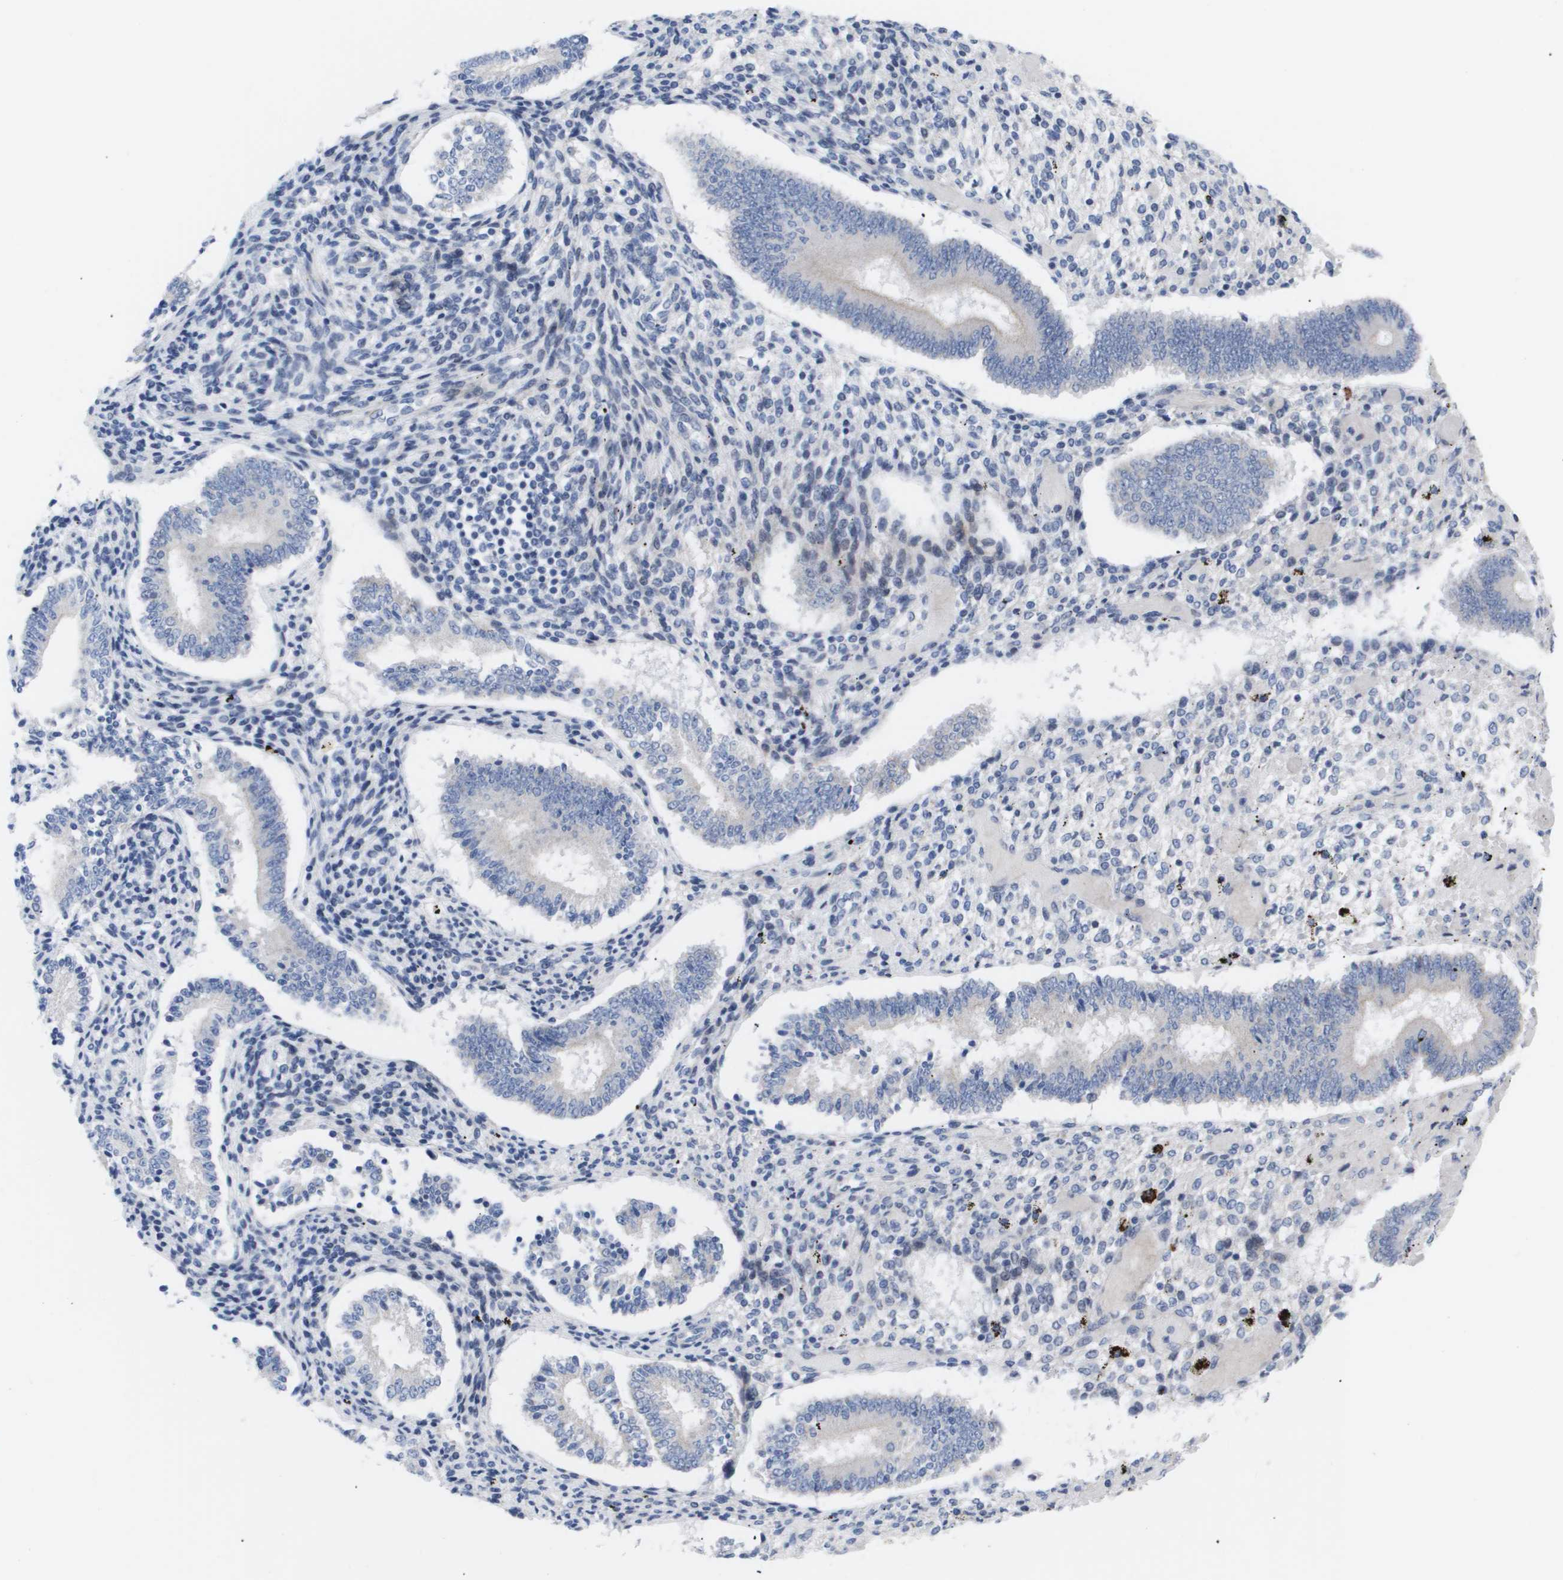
{"staining": {"intensity": "negative", "quantity": "none", "location": "none"}, "tissue": "endometrium", "cell_type": "Cells in endometrial stroma", "image_type": "normal", "snomed": [{"axis": "morphology", "description": "Normal tissue, NOS"}, {"axis": "topography", "description": "Endometrium"}], "caption": "Immunohistochemistry micrograph of benign endometrium: endometrium stained with DAB (3,3'-diaminobenzidine) displays no significant protein staining in cells in endometrial stroma.", "gene": "CAV3", "patient": {"sex": "female", "age": 42}}